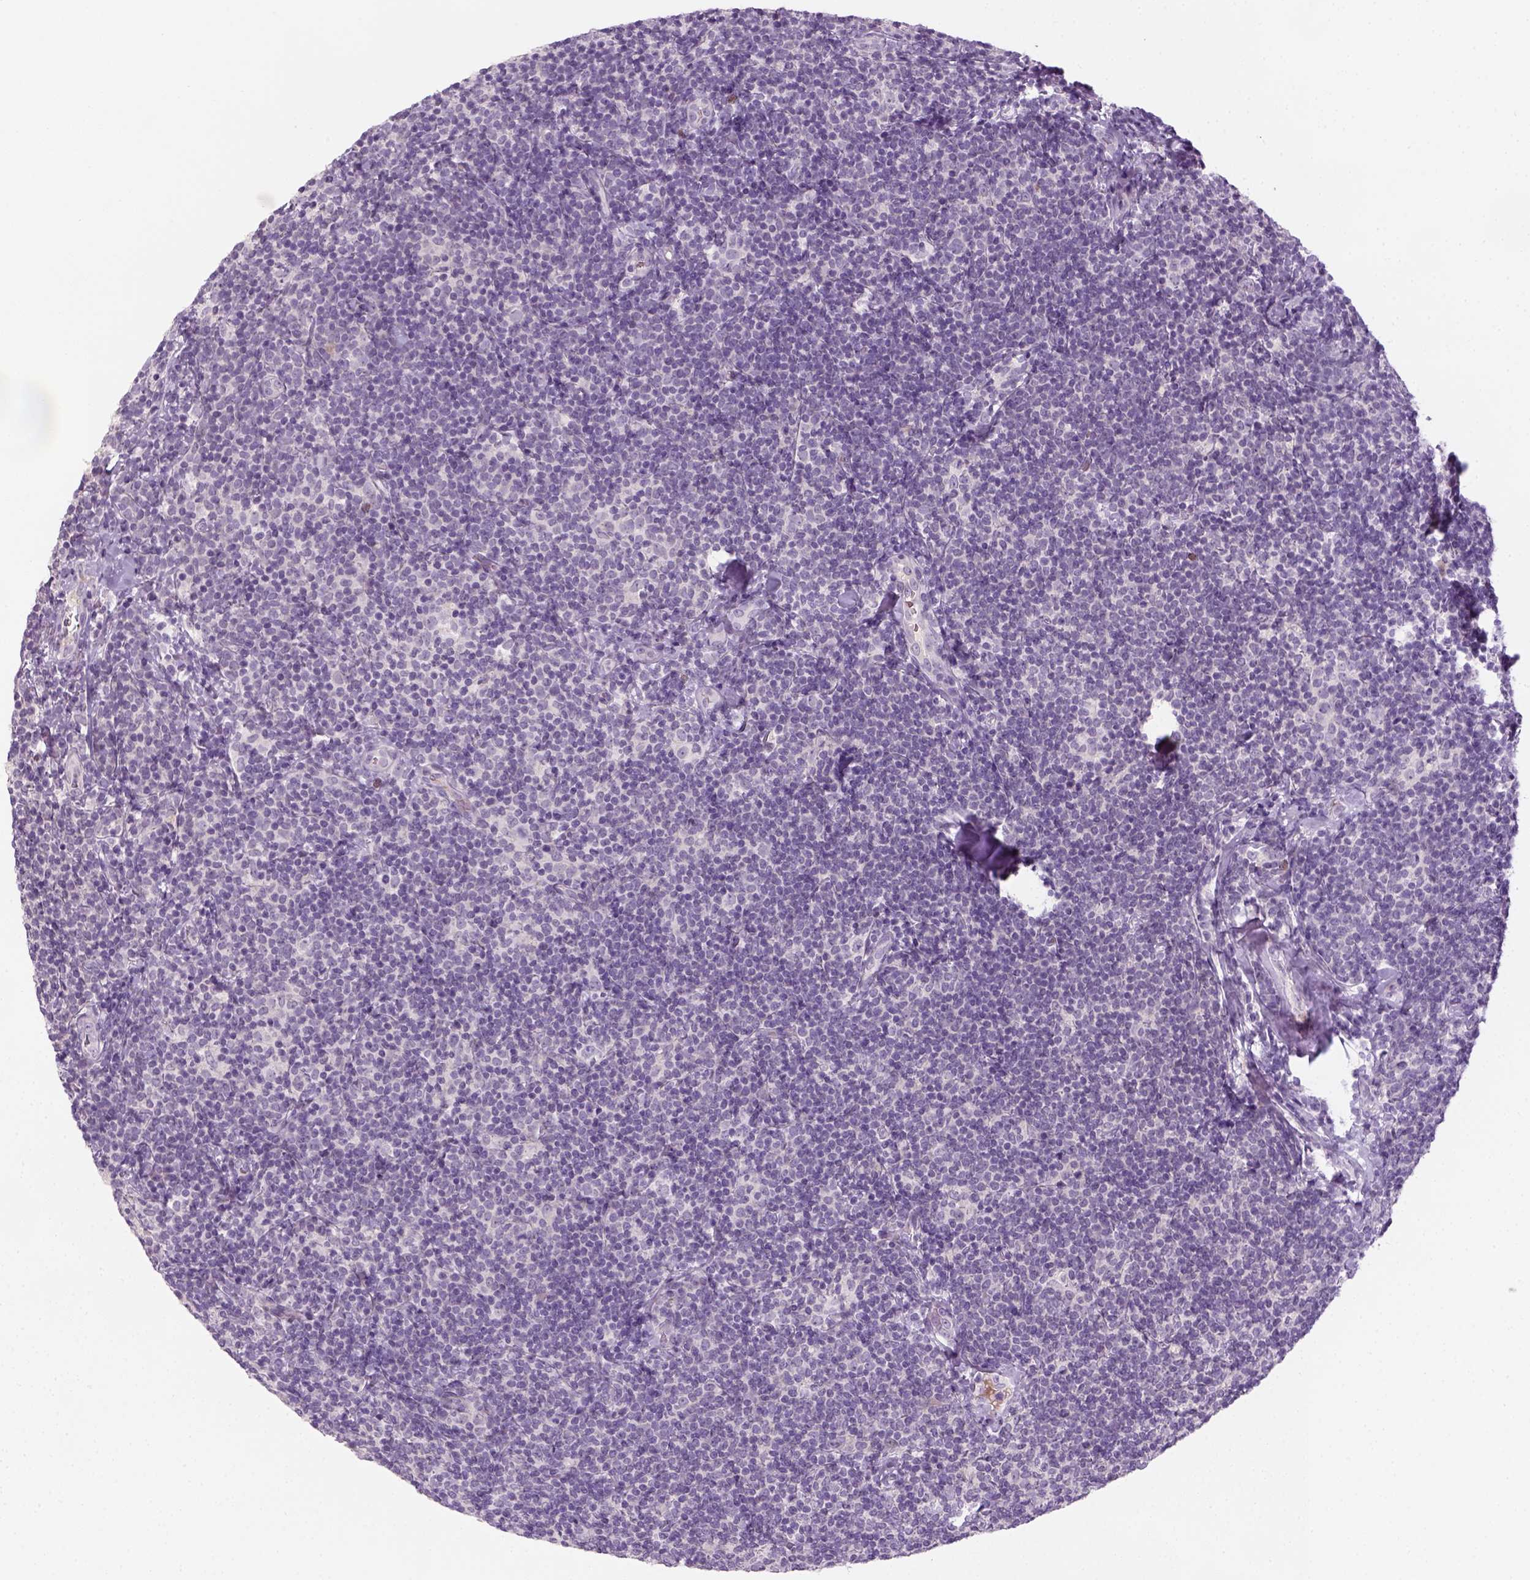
{"staining": {"intensity": "negative", "quantity": "none", "location": "none"}, "tissue": "lymphoma", "cell_type": "Tumor cells", "image_type": "cancer", "snomed": [{"axis": "morphology", "description": "Malignant lymphoma, non-Hodgkin's type, Low grade"}, {"axis": "topography", "description": "Lymph node"}], "caption": "This is an IHC histopathology image of lymphoma. There is no staining in tumor cells.", "gene": "GFI1B", "patient": {"sex": "female", "age": 56}}